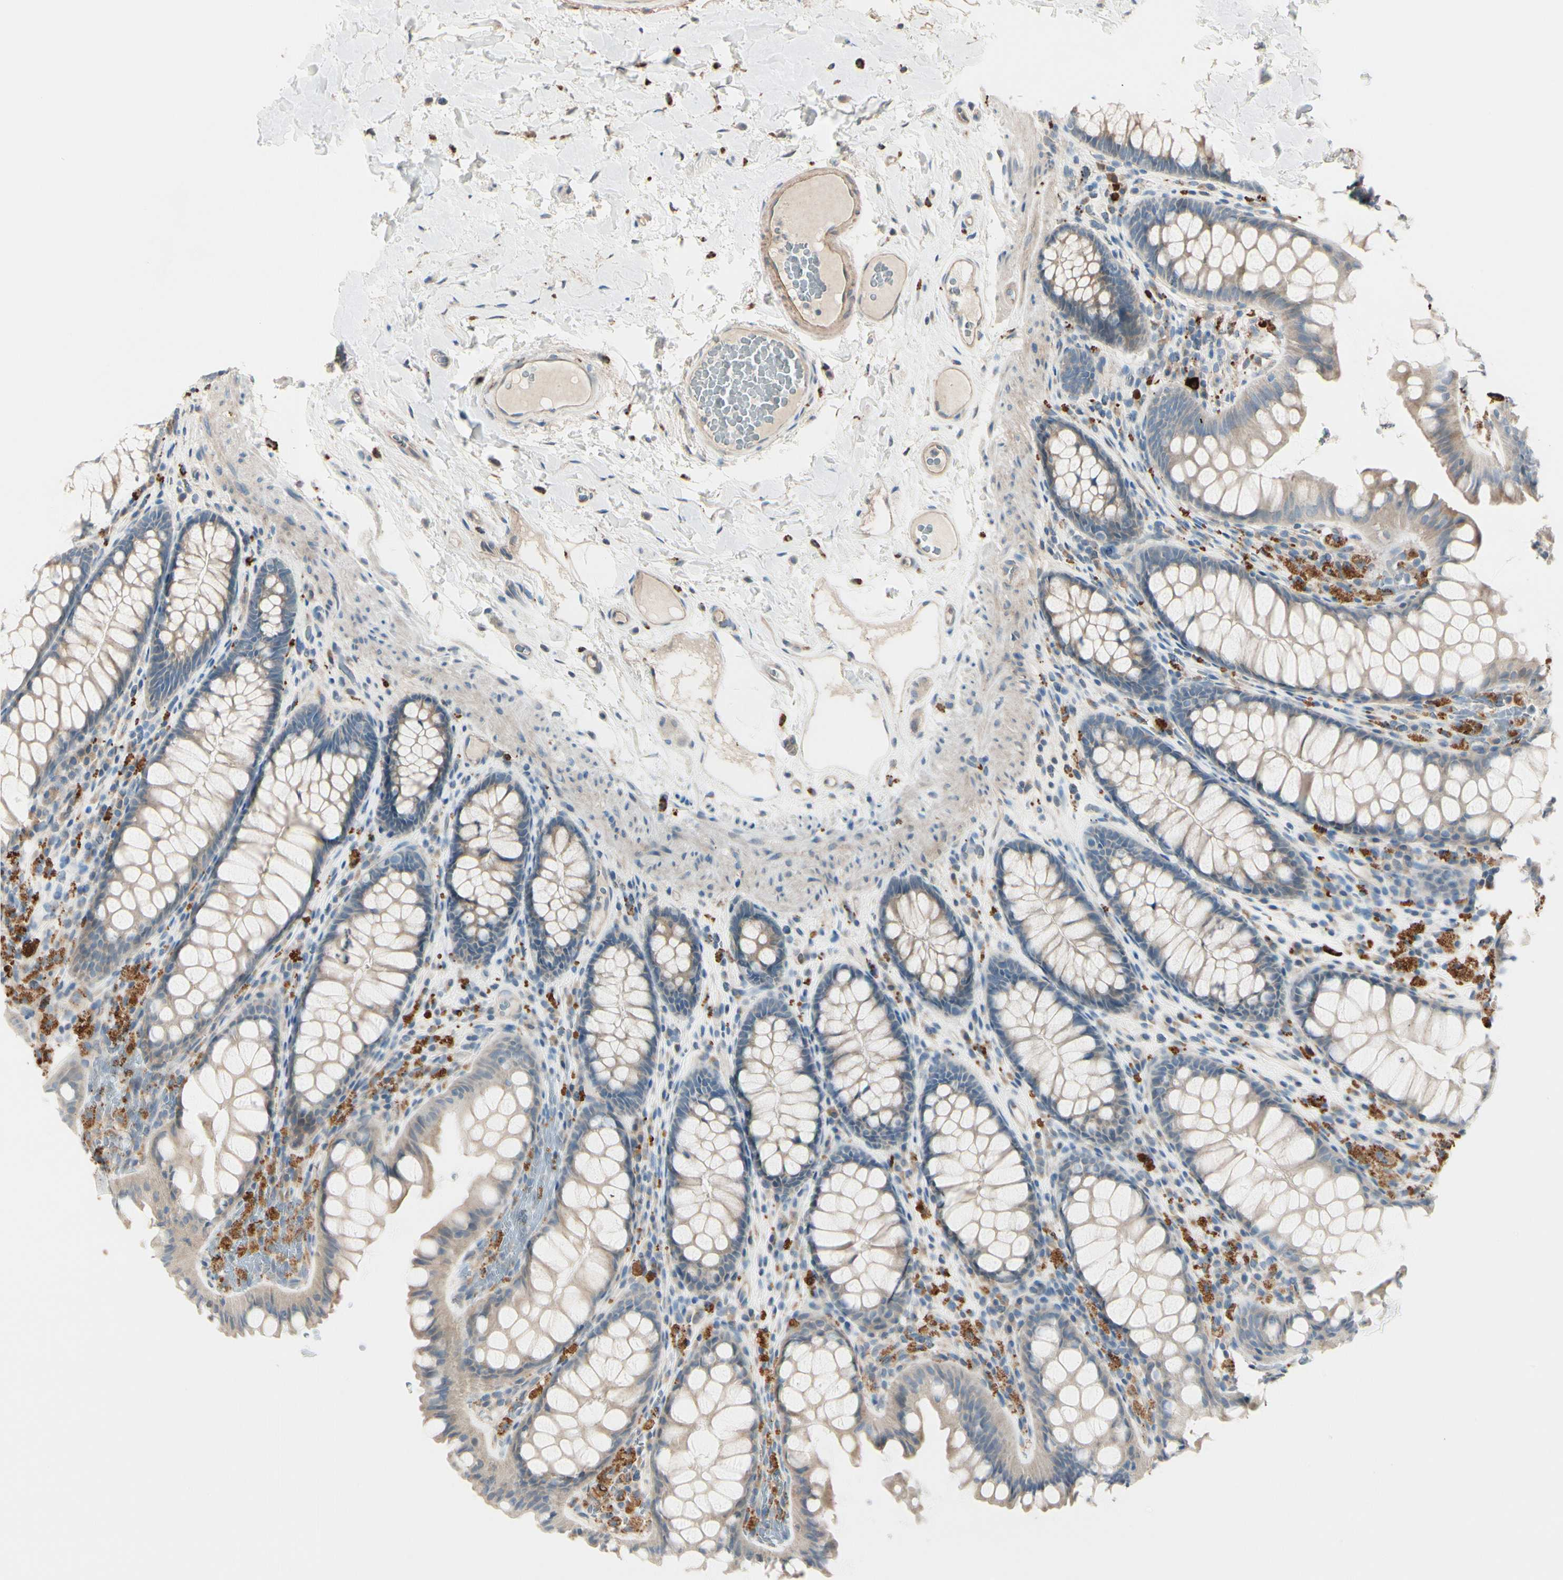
{"staining": {"intensity": "weak", "quantity": ">75%", "location": "cytoplasmic/membranous"}, "tissue": "colon", "cell_type": "Endothelial cells", "image_type": "normal", "snomed": [{"axis": "morphology", "description": "Normal tissue, NOS"}, {"axis": "topography", "description": "Colon"}], "caption": "Immunohistochemical staining of normal human colon demonstrates low levels of weak cytoplasmic/membranous staining in approximately >75% of endothelial cells. The staining was performed using DAB (3,3'-diaminobenzidine) to visualize the protein expression in brown, while the nuclei were stained in blue with hematoxylin (Magnification: 20x).", "gene": "EPHA3", "patient": {"sex": "female", "age": 55}}